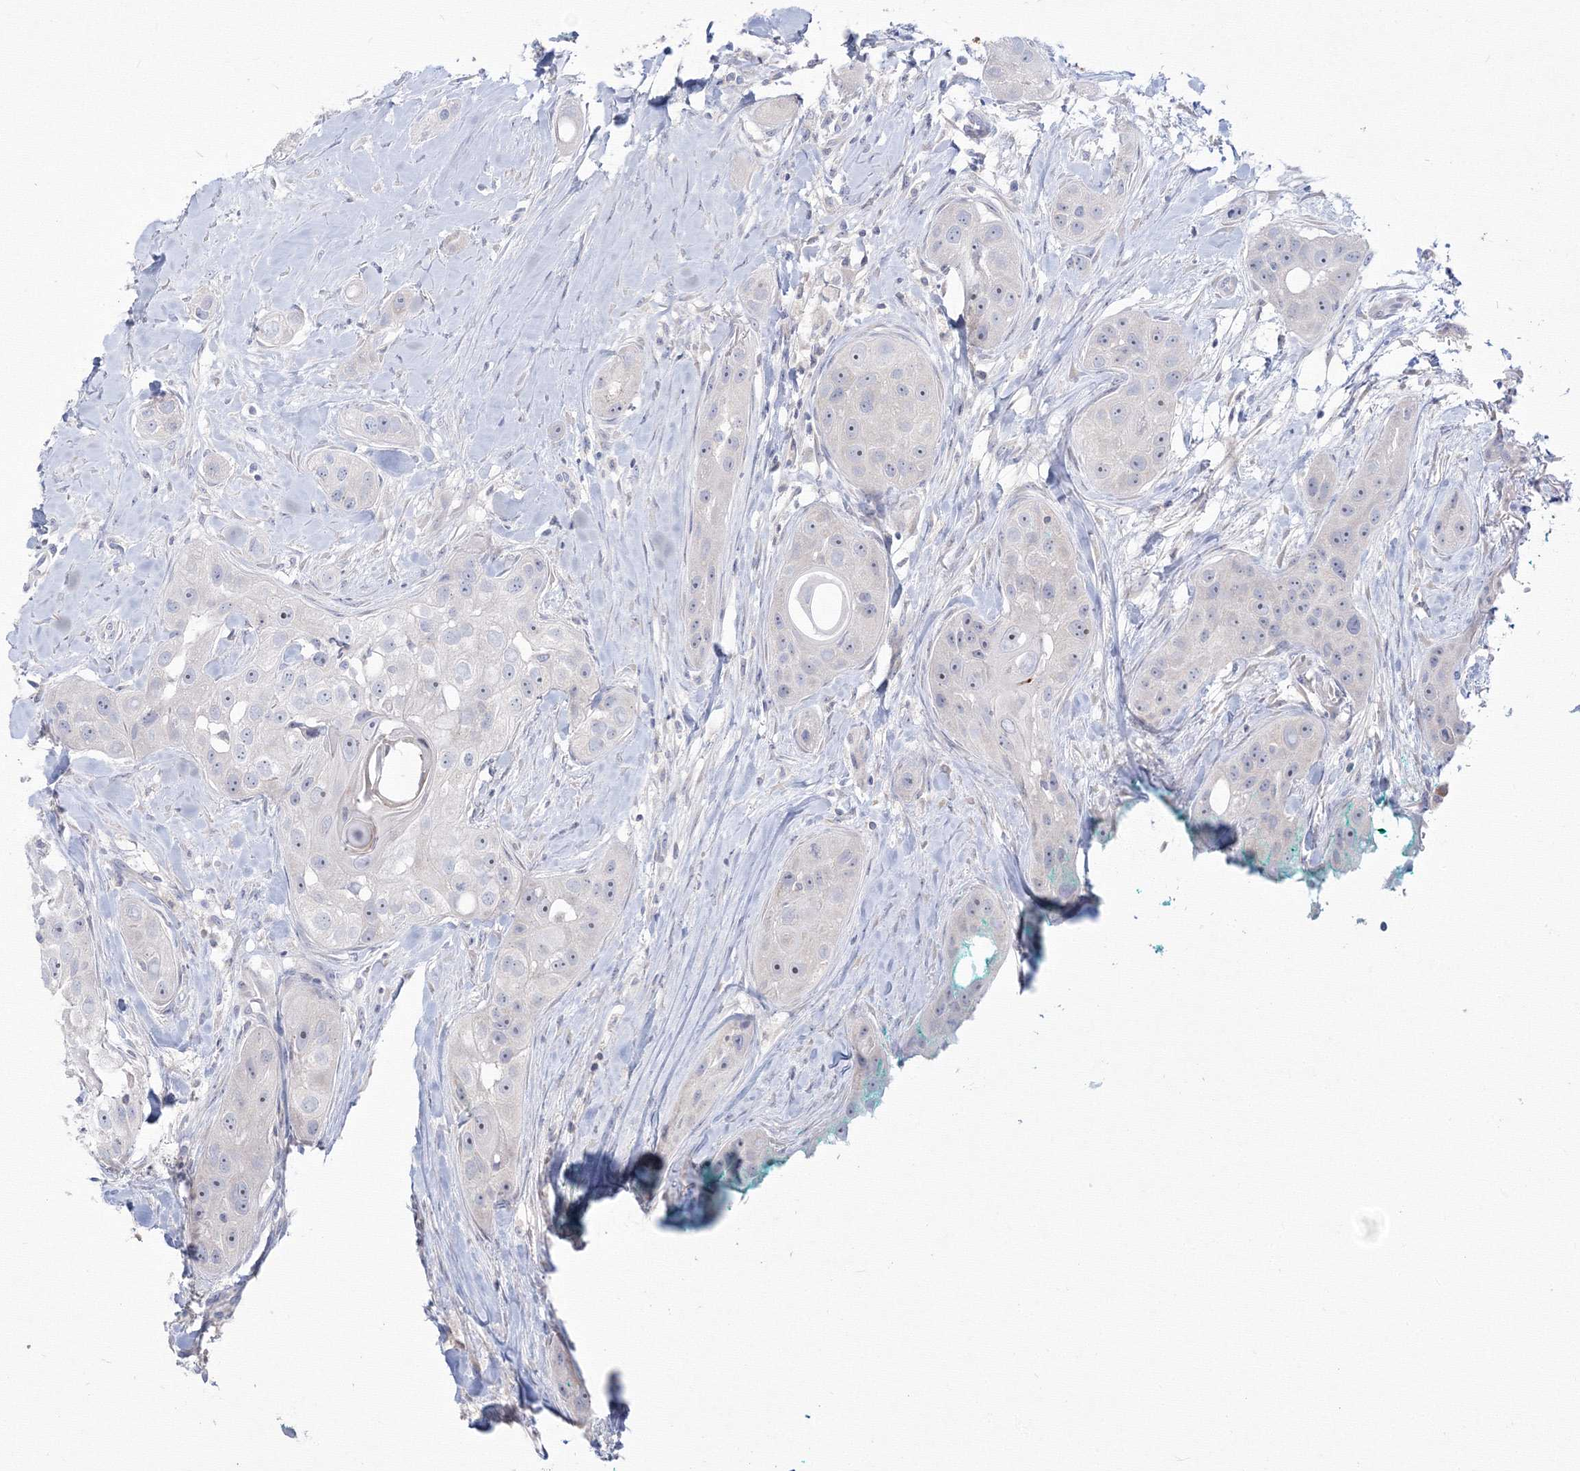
{"staining": {"intensity": "negative", "quantity": "none", "location": "none"}, "tissue": "head and neck cancer", "cell_type": "Tumor cells", "image_type": "cancer", "snomed": [{"axis": "morphology", "description": "Normal tissue, NOS"}, {"axis": "morphology", "description": "Squamous cell carcinoma, NOS"}, {"axis": "topography", "description": "Skeletal muscle"}, {"axis": "topography", "description": "Head-Neck"}], "caption": "Head and neck cancer (squamous cell carcinoma) stained for a protein using immunohistochemistry (IHC) reveals no staining tumor cells.", "gene": "FBXL8", "patient": {"sex": "male", "age": 51}}